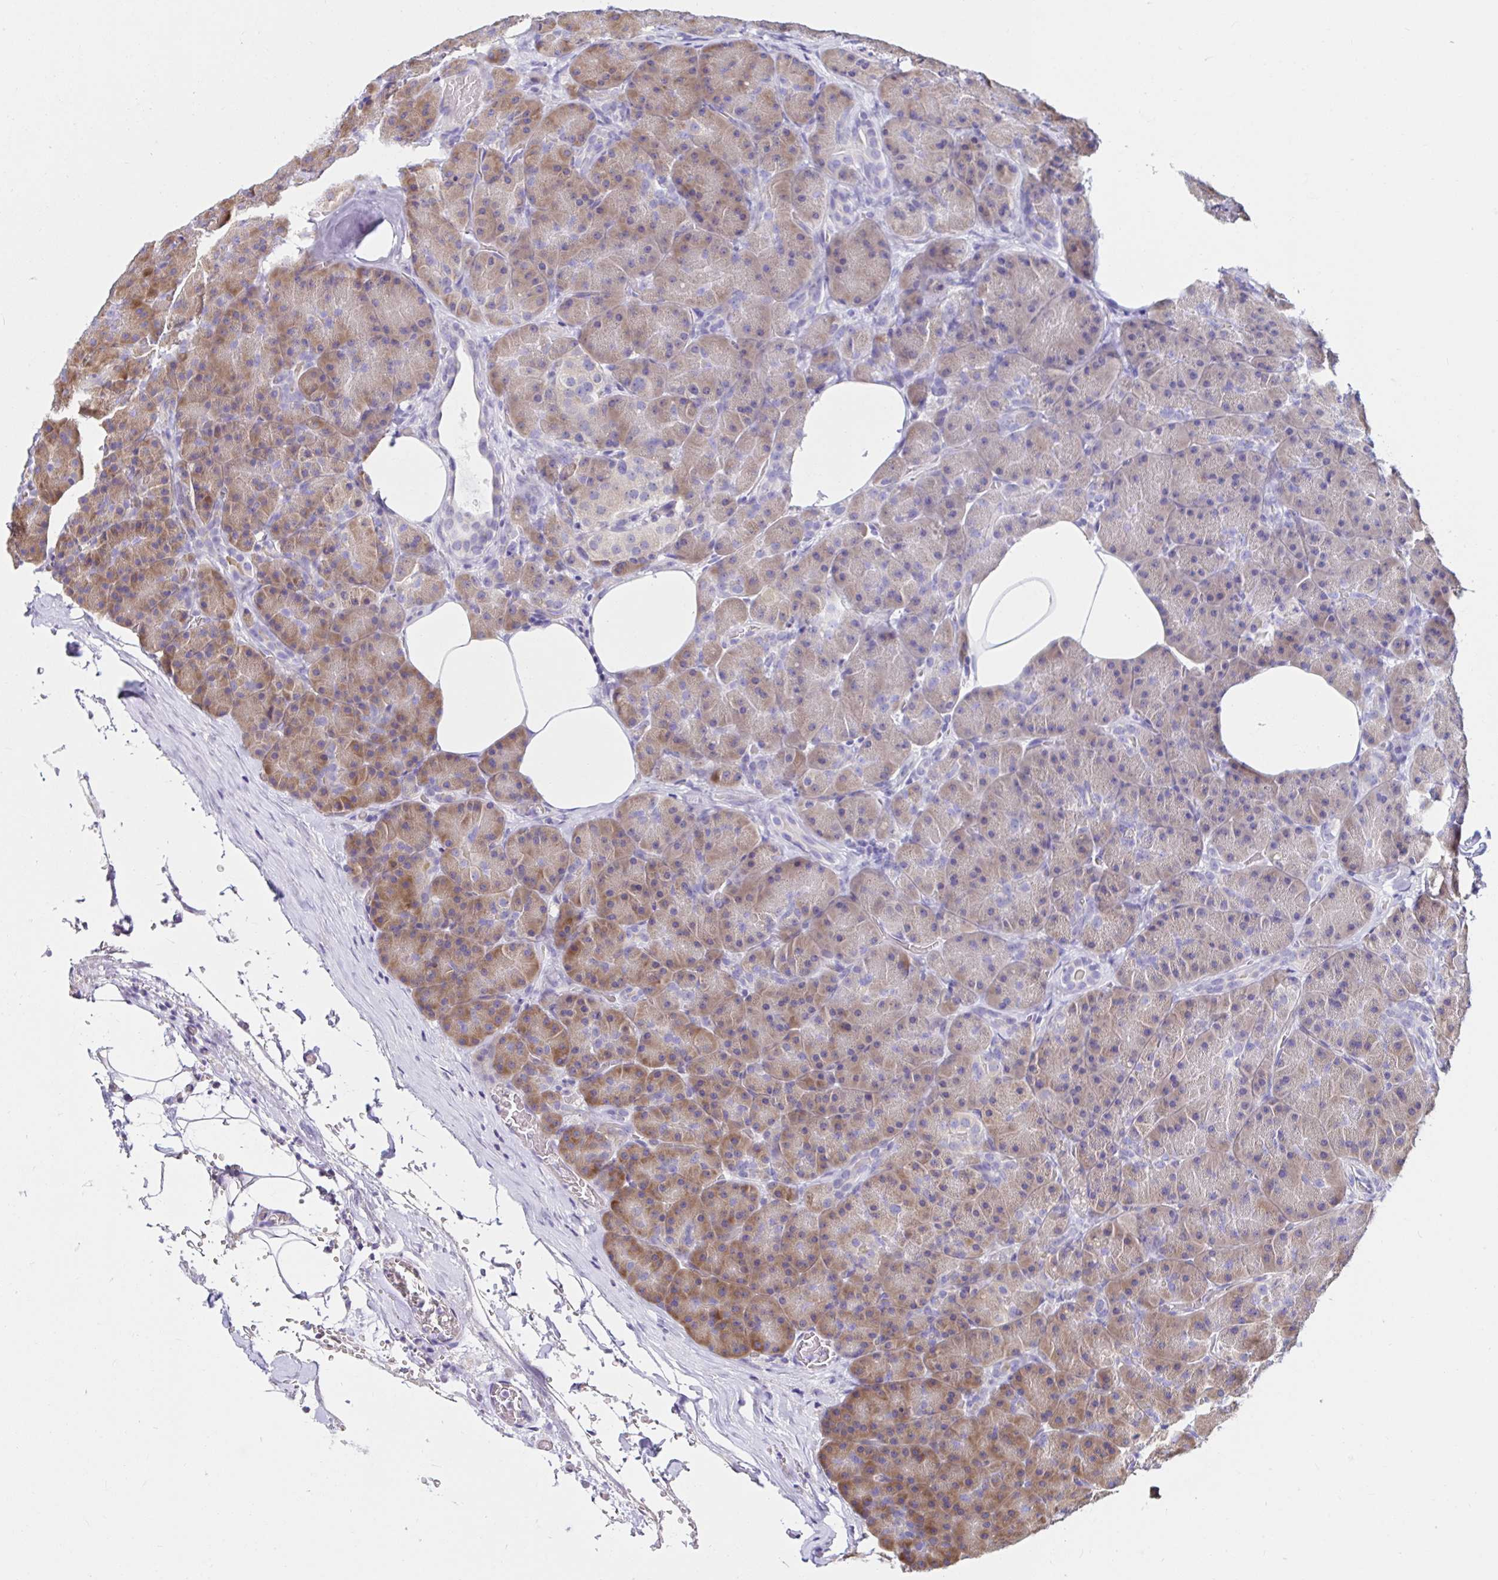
{"staining": {"intensity": "moderate", "quantity": "25%-75%", "location": "cytoplasmic/membranous"}, "tissue": "pancreas", "cell_type": "Exocrine glandular cells", "image_type": "normal", "snomed": [{"axis": "morphology", "description": "Normal tissue, NOS"}, {"axis": "topography", "description": "Pancreas"}], "caption": "Normal pancreas was stained to show a protein in brown. There is medium levels of moderate cytoplasmic/membranous staining in about 25%-75% of exocrine glandular cells. (Brightfield microscopy of DAB IHC at high magnification).", "gene": "VSIG2", "patient": {"sex": "male", "age": 57}}